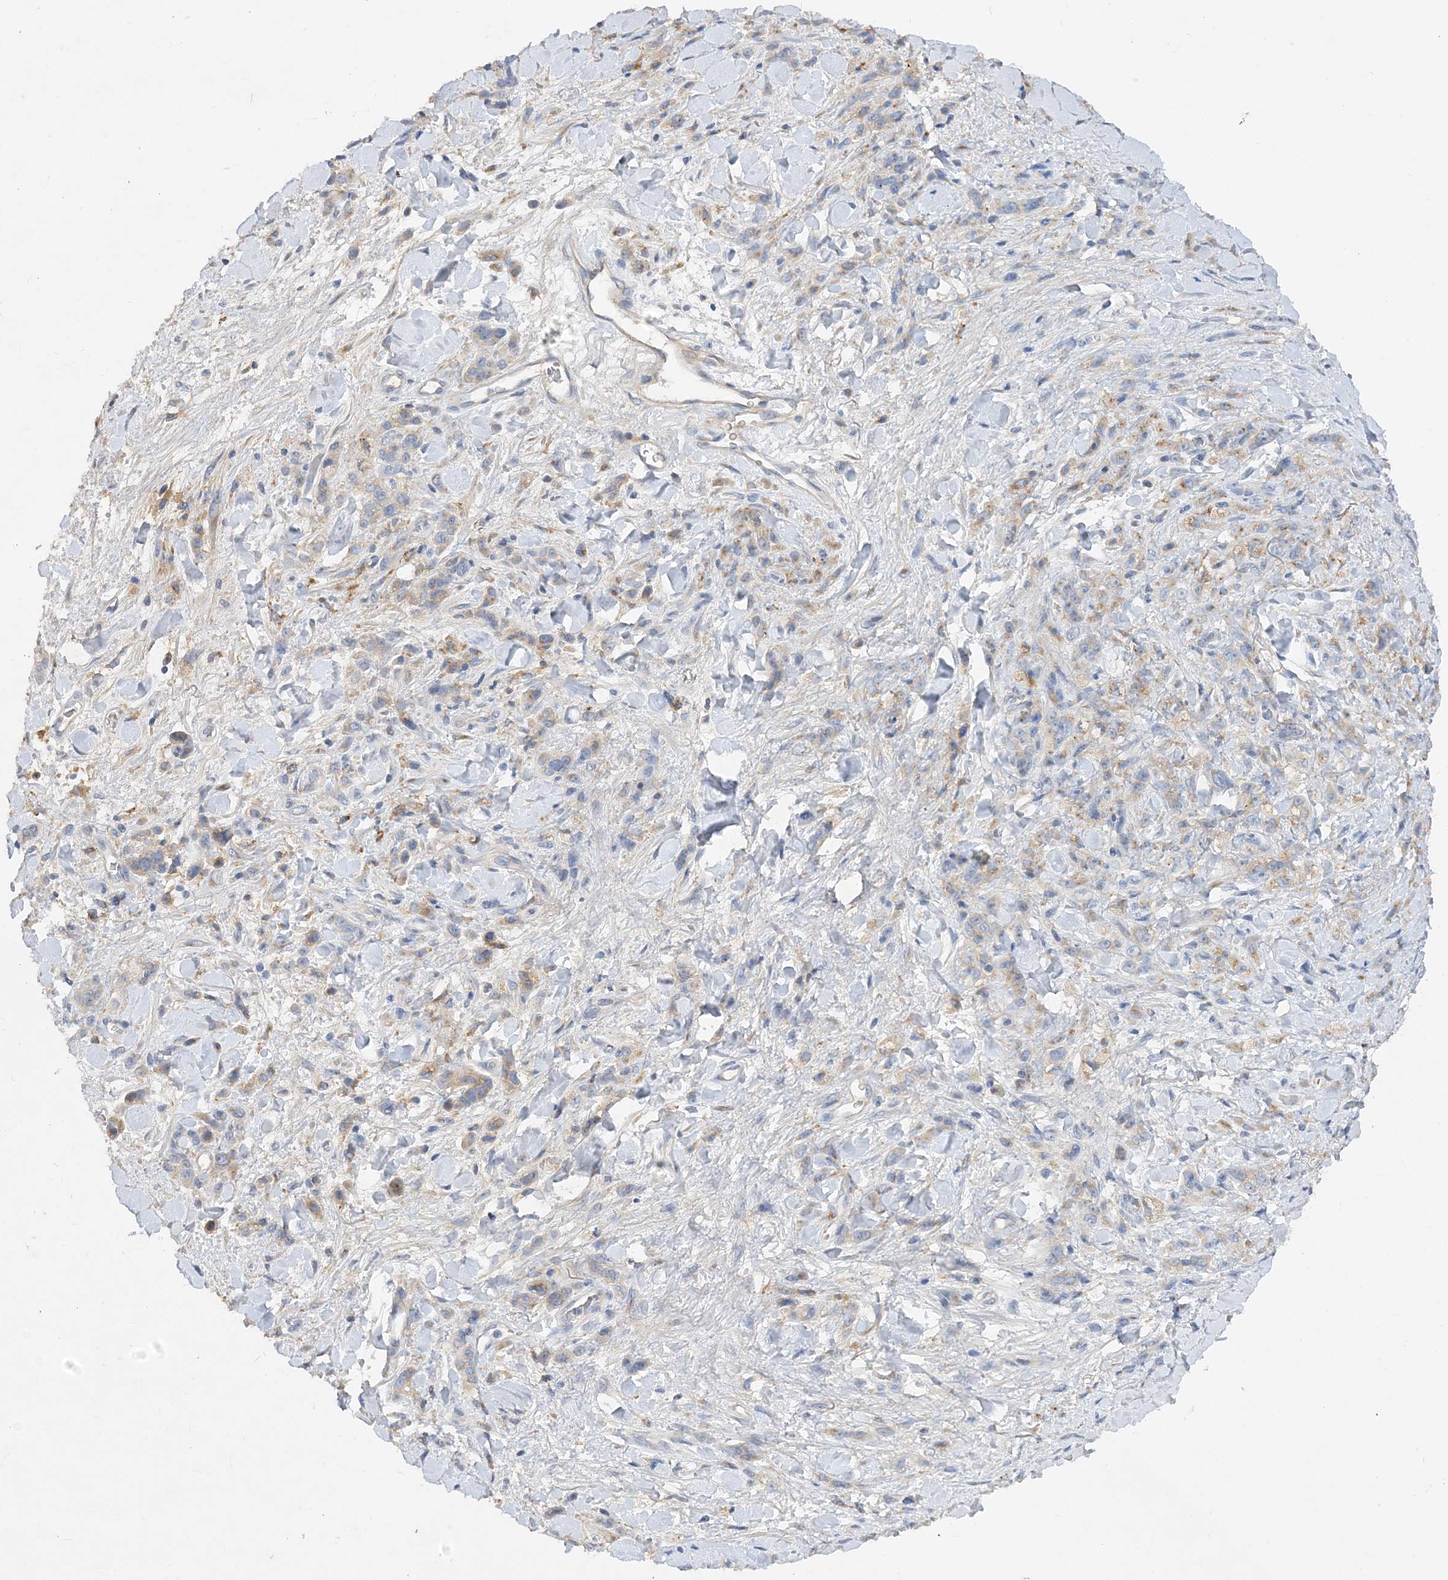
{"staining": {"intensity": "weak", "quantity": "<25%", "location": "cytoplasmic/membranous"}, "tissue": "stomach cancer", "cell_type": "Tumor cells", "image_type": "cancer", "snomed": [{"axis": "morphology", "description": "Normal tissue, NOS"}, {"axis": "morphology", "description": "Adenocarcinoma, NOS"}, {"axis": "topography", "description": "Stomach"}], "caption": "Tumor cells show no significant protein staining in stomach adenocarcinoma.", "gene": "GRINA", "patient": {"sex": "male", "age": 82}}